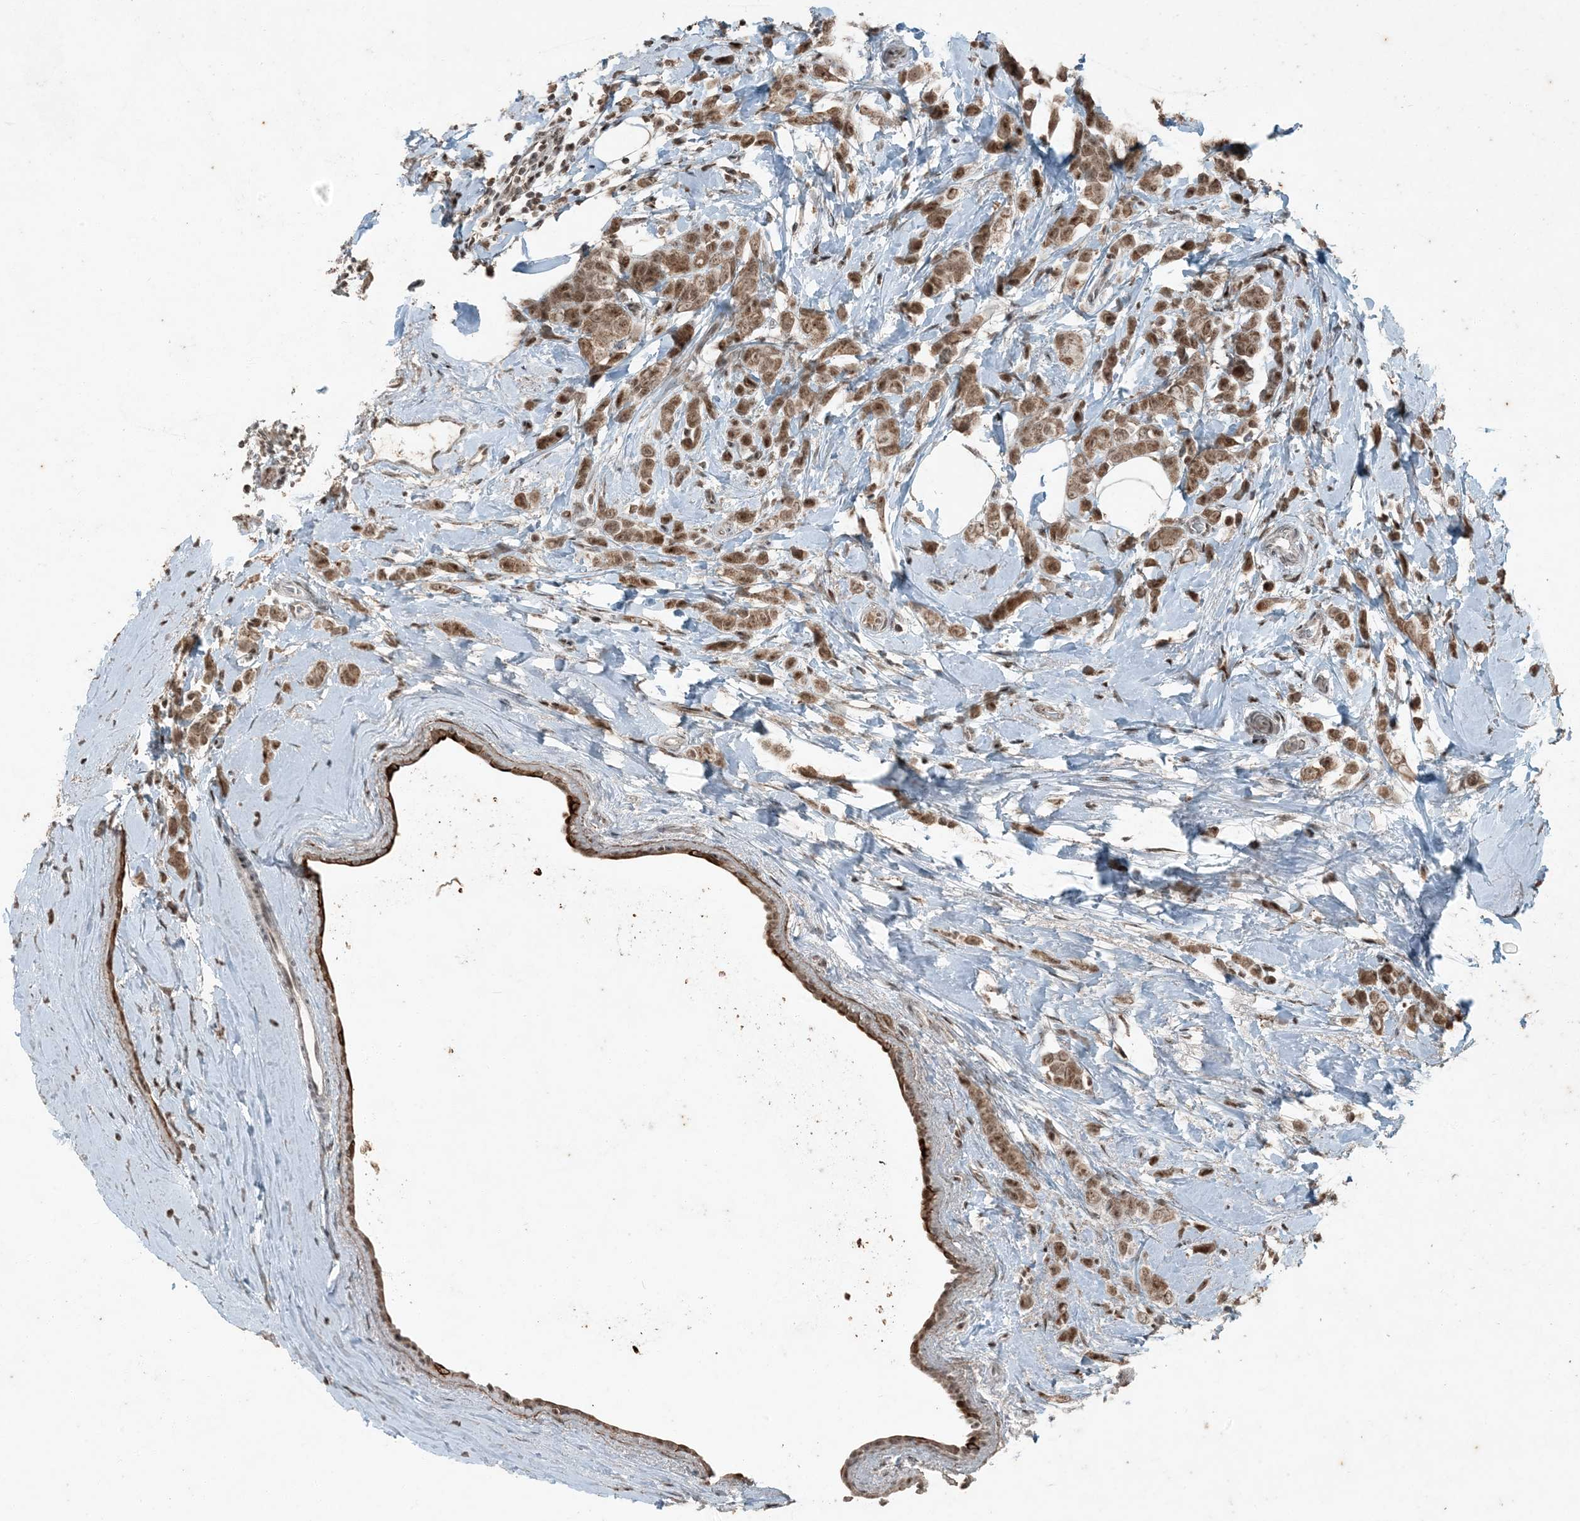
{"staining": {"intensity": "moderate", "quantity": ">75%", "location": "nuclear"}, "tissue": "breast cancer", "cell_type": "Tumor cells", "image_type": "cancer", "snomed": [{"axis": "morphology", "description": "Lobular carcinoma"}, {"axis": "topography", "description": "Breast"}], "caption": "Immunohistochemical staining of human breast cancer (lobular carcinoma) demonstrates medium levels of moderate nuclear protein expression in approximately >75% of tumor cells.", "gene": "TADA2B", "patient": {"sex": "female", "age": 47}}